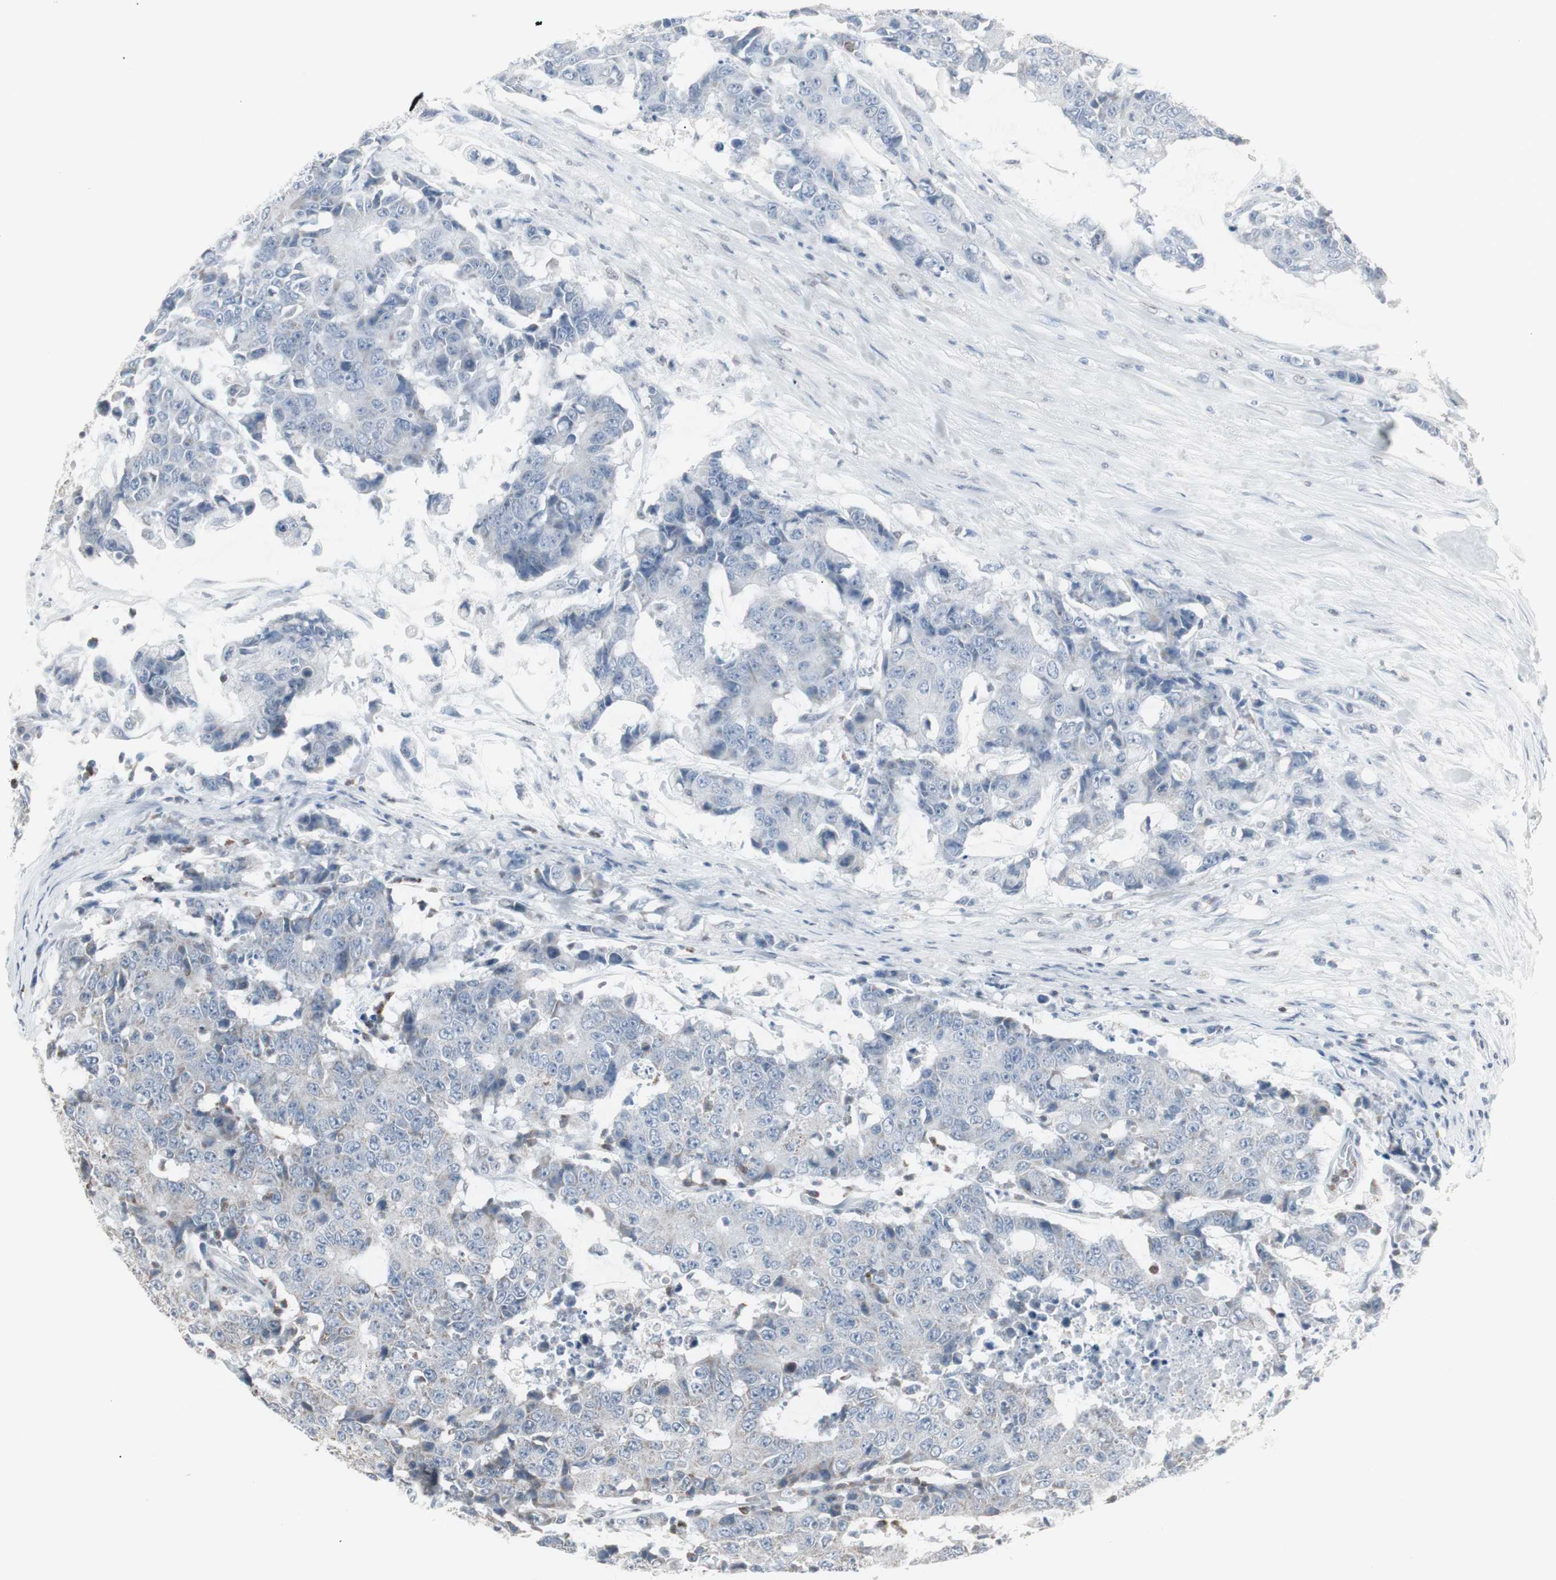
{"staining": {"intensity": "negative", "quantity": "none", "location": "none"}, "tissue": "colorectal cancer", "cell_type": "Tumor cells", "image_type": "cancer", "snomed": [{"axis": "morphology", "description": "Adenocarcinoma, NOS"}, {"axis": "topography", "description": "Colon"}], "caption": "A micrograph of colorectal cancer stained for a protein demonstrates no brown staining in tumor cells.", "gene": "RXRA", "patient": {"sex": "female", "age": 86}}